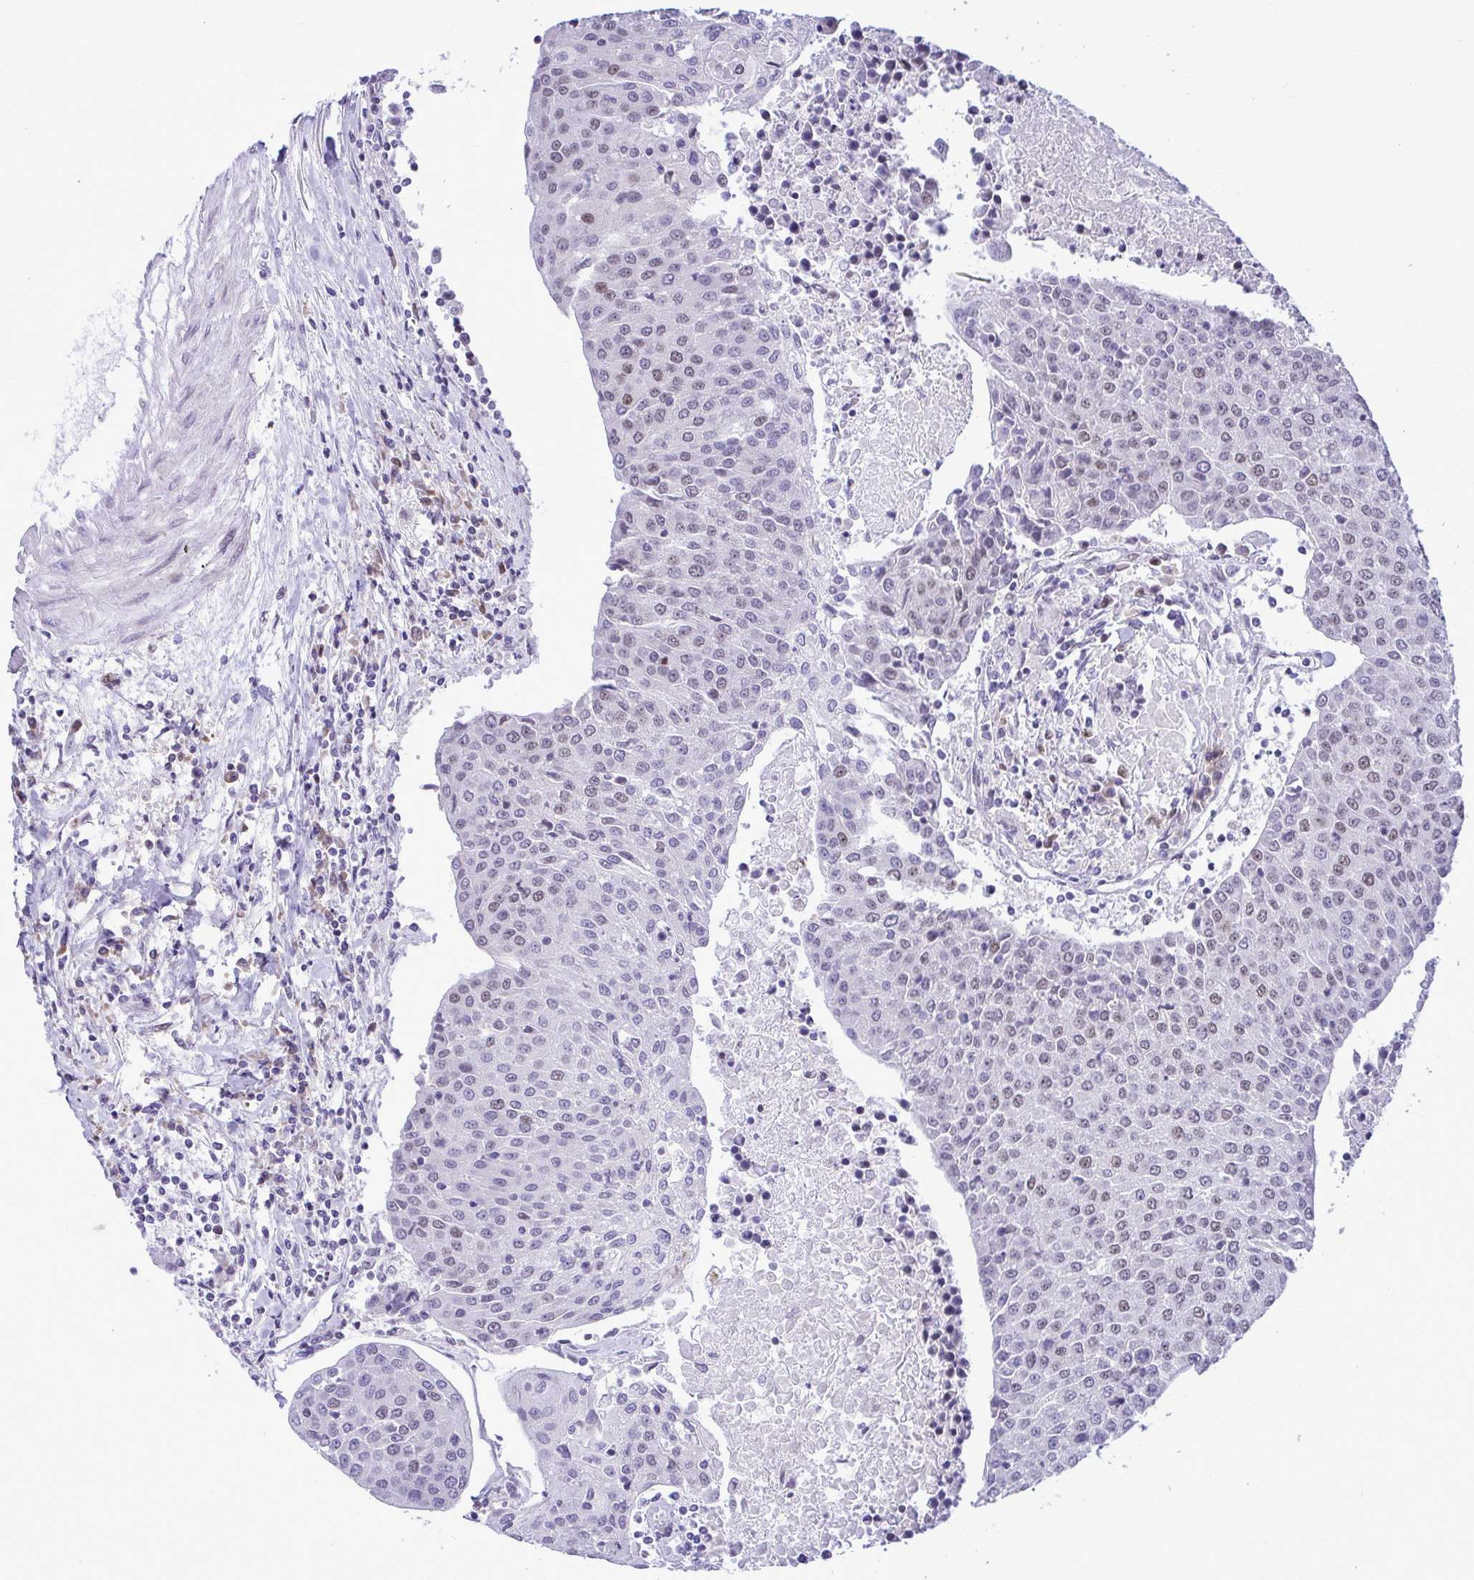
{"staining": {"intensity": "moderate", "quantity": "<25%", "location": "nuclear"}, "tissue": "urothelial cancer", "cell_type": "Tumor cells", "image_type": "cancer", "snomed": [{"axis": "morphology", "description": "Urothelial carcinoma, High grade"}, {"axis": "topography", "description": "Urinary bladder"}], "caption": "Immunohistochemical staining of human urothelial carcinoma (high-grade) demonstrates low levels of moderate nuclear staining in approximately <25% of tumor cells.", "gene": "C1QL2", "patient": {"sex": "female", "age": 85}}